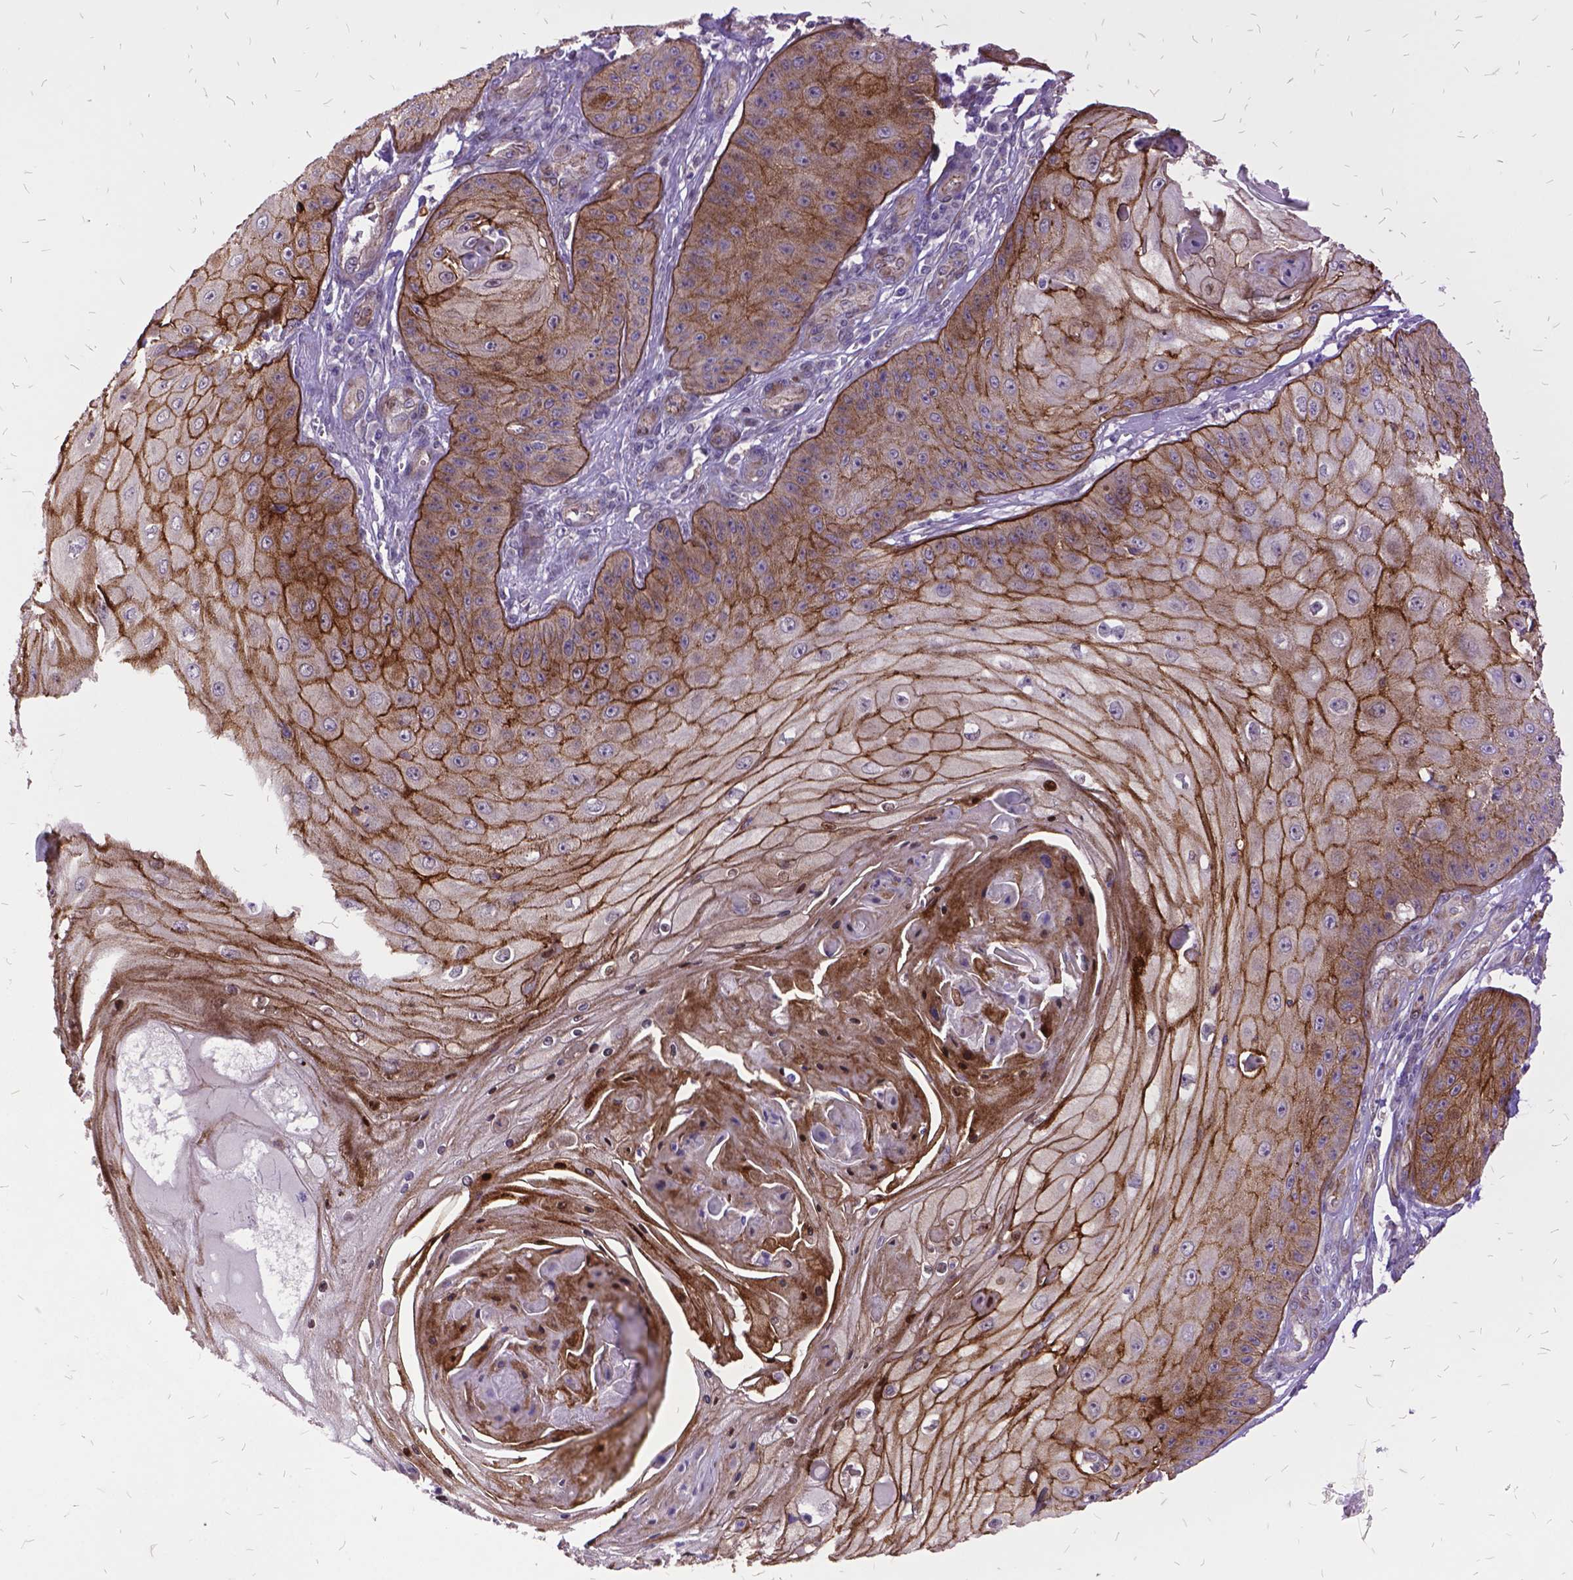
{"staining": {"intensity": "moderate", "quantity": ">75%", "location": "cytoplasmic/membranous"}, "tissue": "skin cancer", "cell_type": "Tumor cells", "image_type": "cancer", "snomed": [{"axis": "morphology", "description": "Squamous cell carcinoma, NOS"}, {"axis": "topography", "description": "Skin"}], "caption": "A medium amount of moderate cytoplasmic/membranous staining is identified in about >75% of tumor cells in squamous cell carcinoma (skin) tissue.", "gene": "GRB7", "patient": {"sex": "male", "age": 70}}